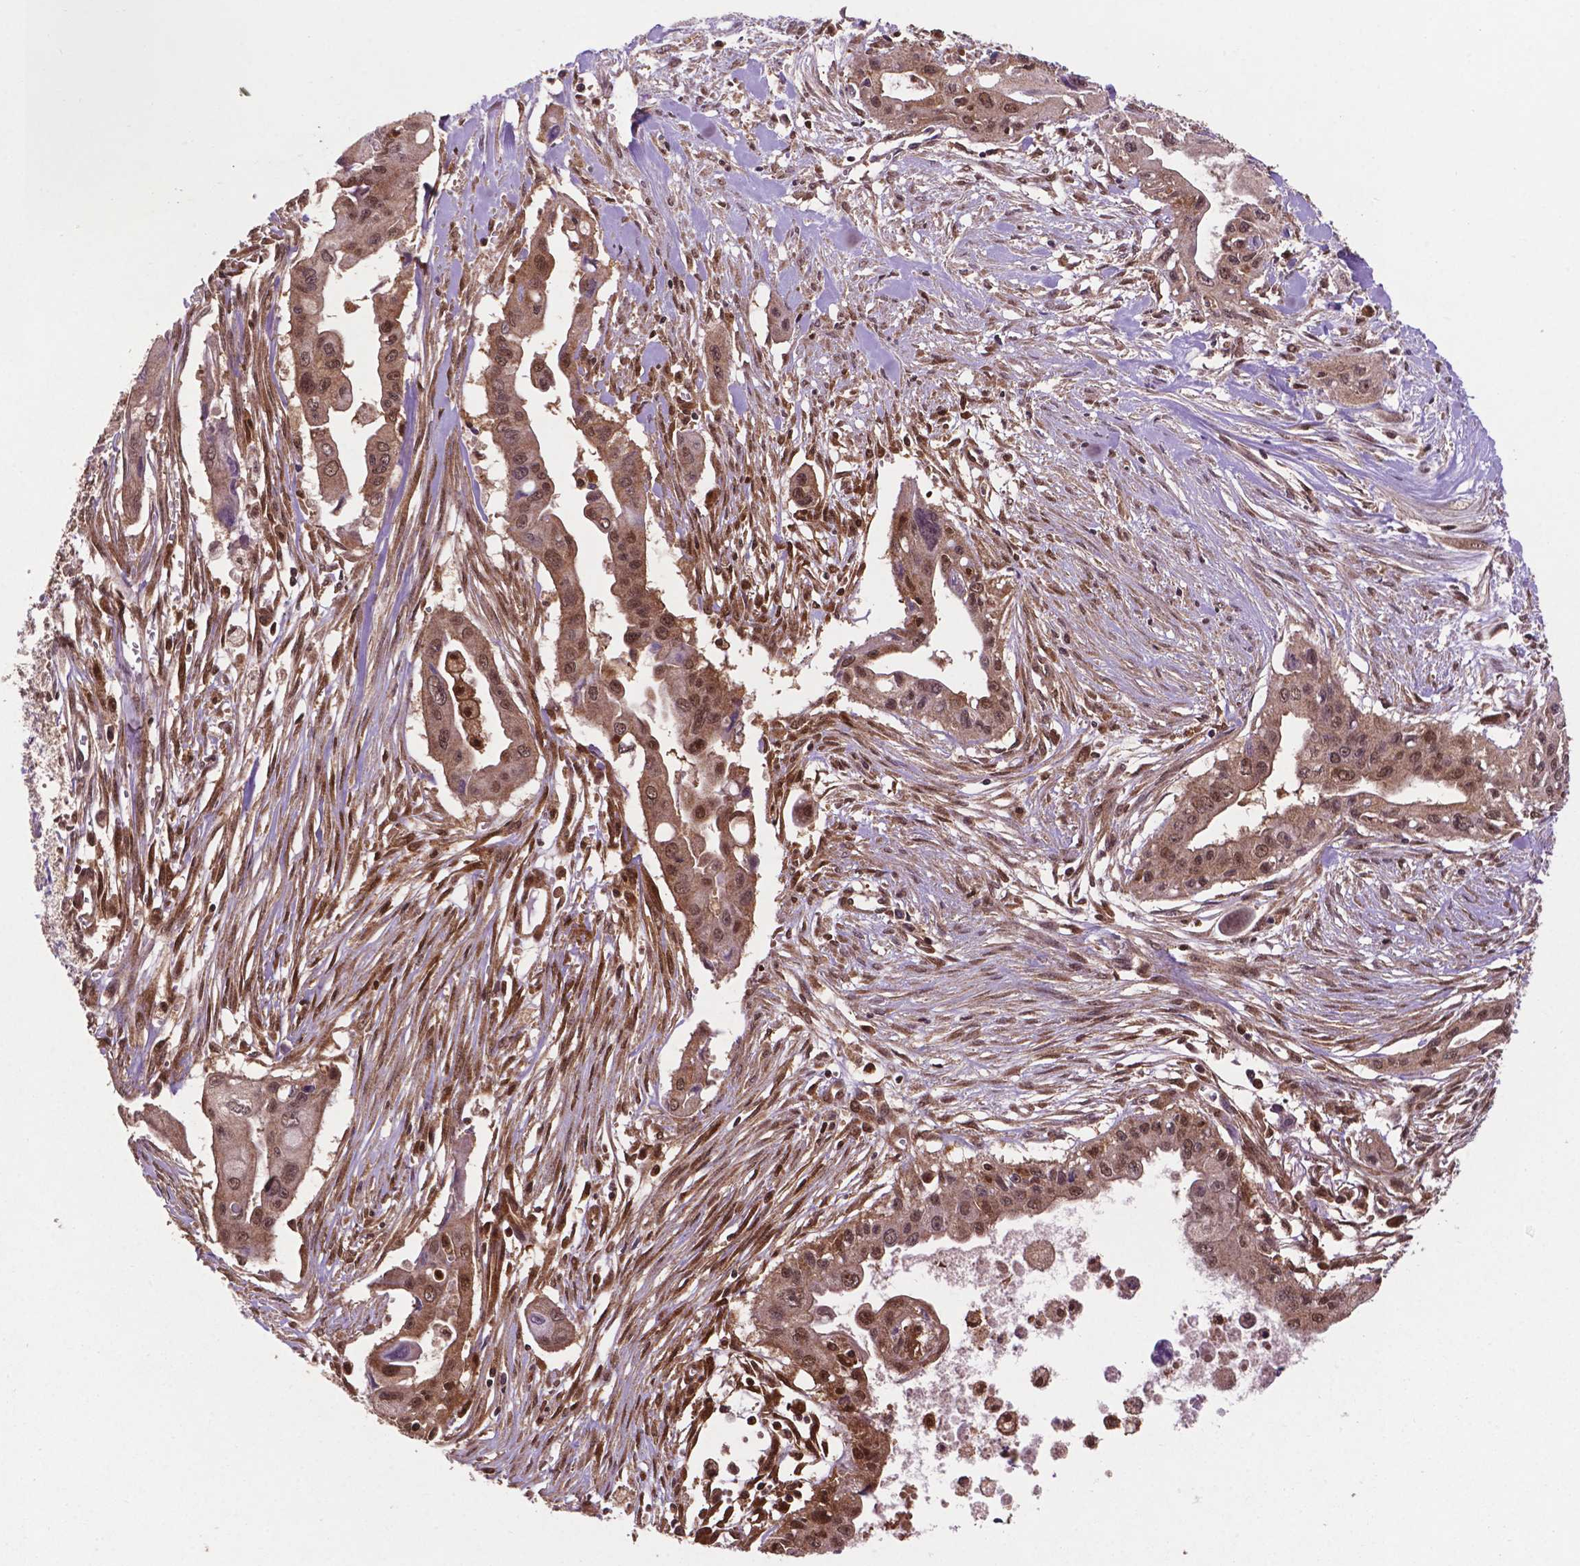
{"staining": {"intensity": "moderate", "quantity": ">75%", "location": "cytoplasmic/membranous,nuclear"}, "tissue": "pancreatic cancer", "cell_type": "Tumor cells", "image_type": "cancer", "snomed": [{"axis": "morphology", "description": "Adenocarcinoma, NOS"}, {"axis": "topography", "description": "Pancreas"}], "caption": "DAB (3,3'-diaminobenzidine) immunohistochemical staining of adenocarcinoma (pancreatic) shows moderate cytoplasmic/membranous and nuclear protein positivity in about >75% of tumor cells.", "gene": "UBE2L6", "patient": {"sex": "male", "age": 60}}